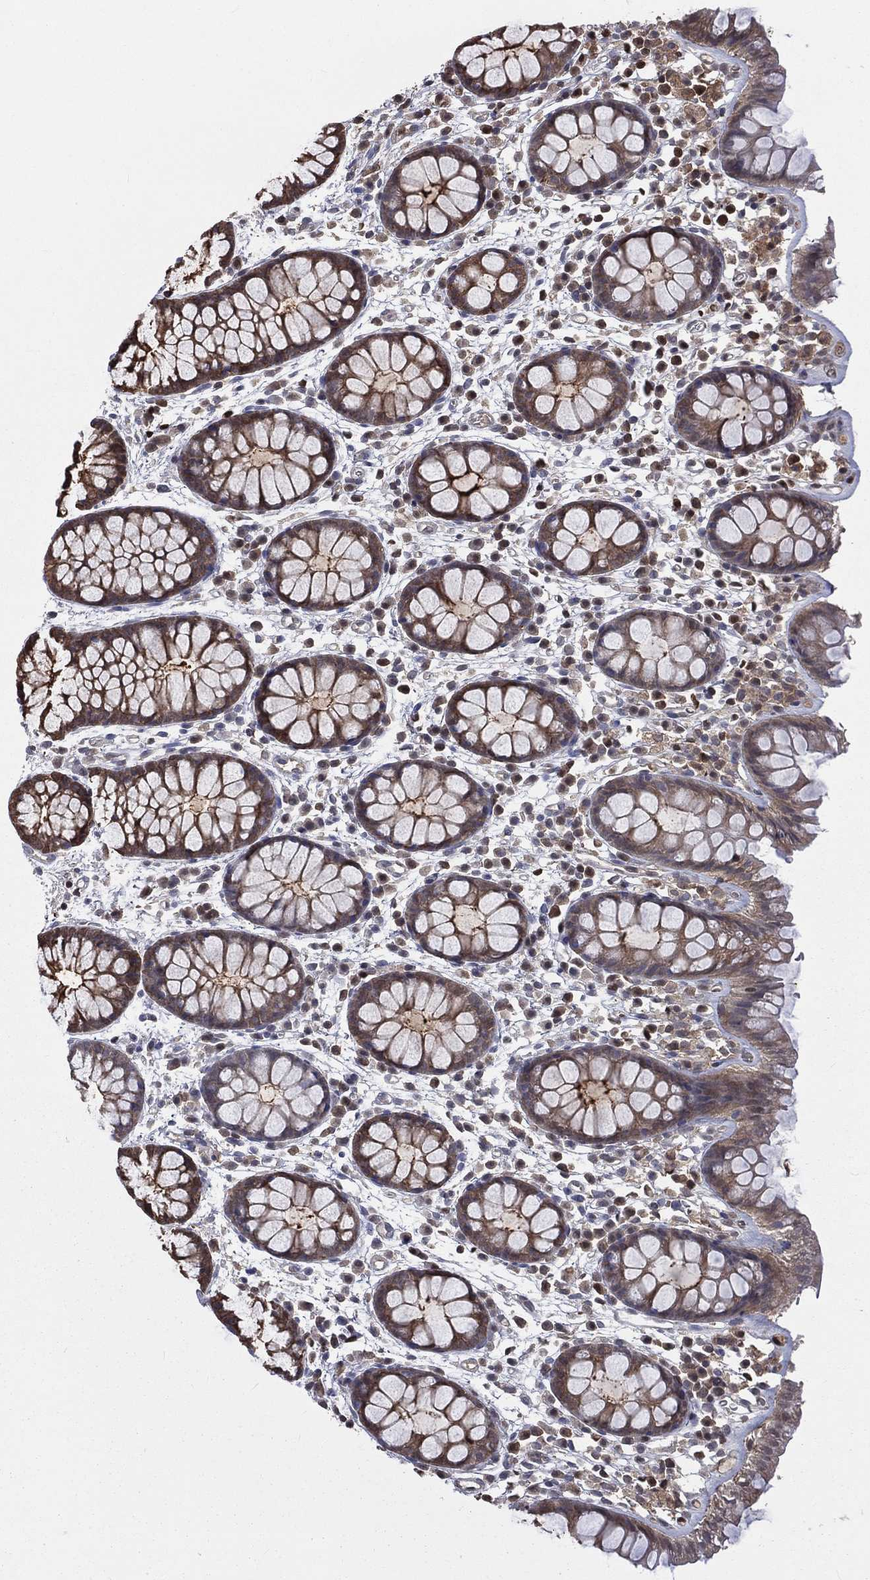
{"staining": {"intensity": "negative", "quantity": "none", "location": "none"}, "tissue": "colon", "cell_type": "Endothelial cells", "image_type": "normal", "snomed": [{"axis": "morphology", "description": "Normal tissue, NOS"}, {"axis": "topography", "description": "Colon"}], "caption": "Photomicrograph shows no protein positivity in endothelial cells of normal colon.", "gene": "TBC1D2", "patient": {"sex": "male", "age": 76}}